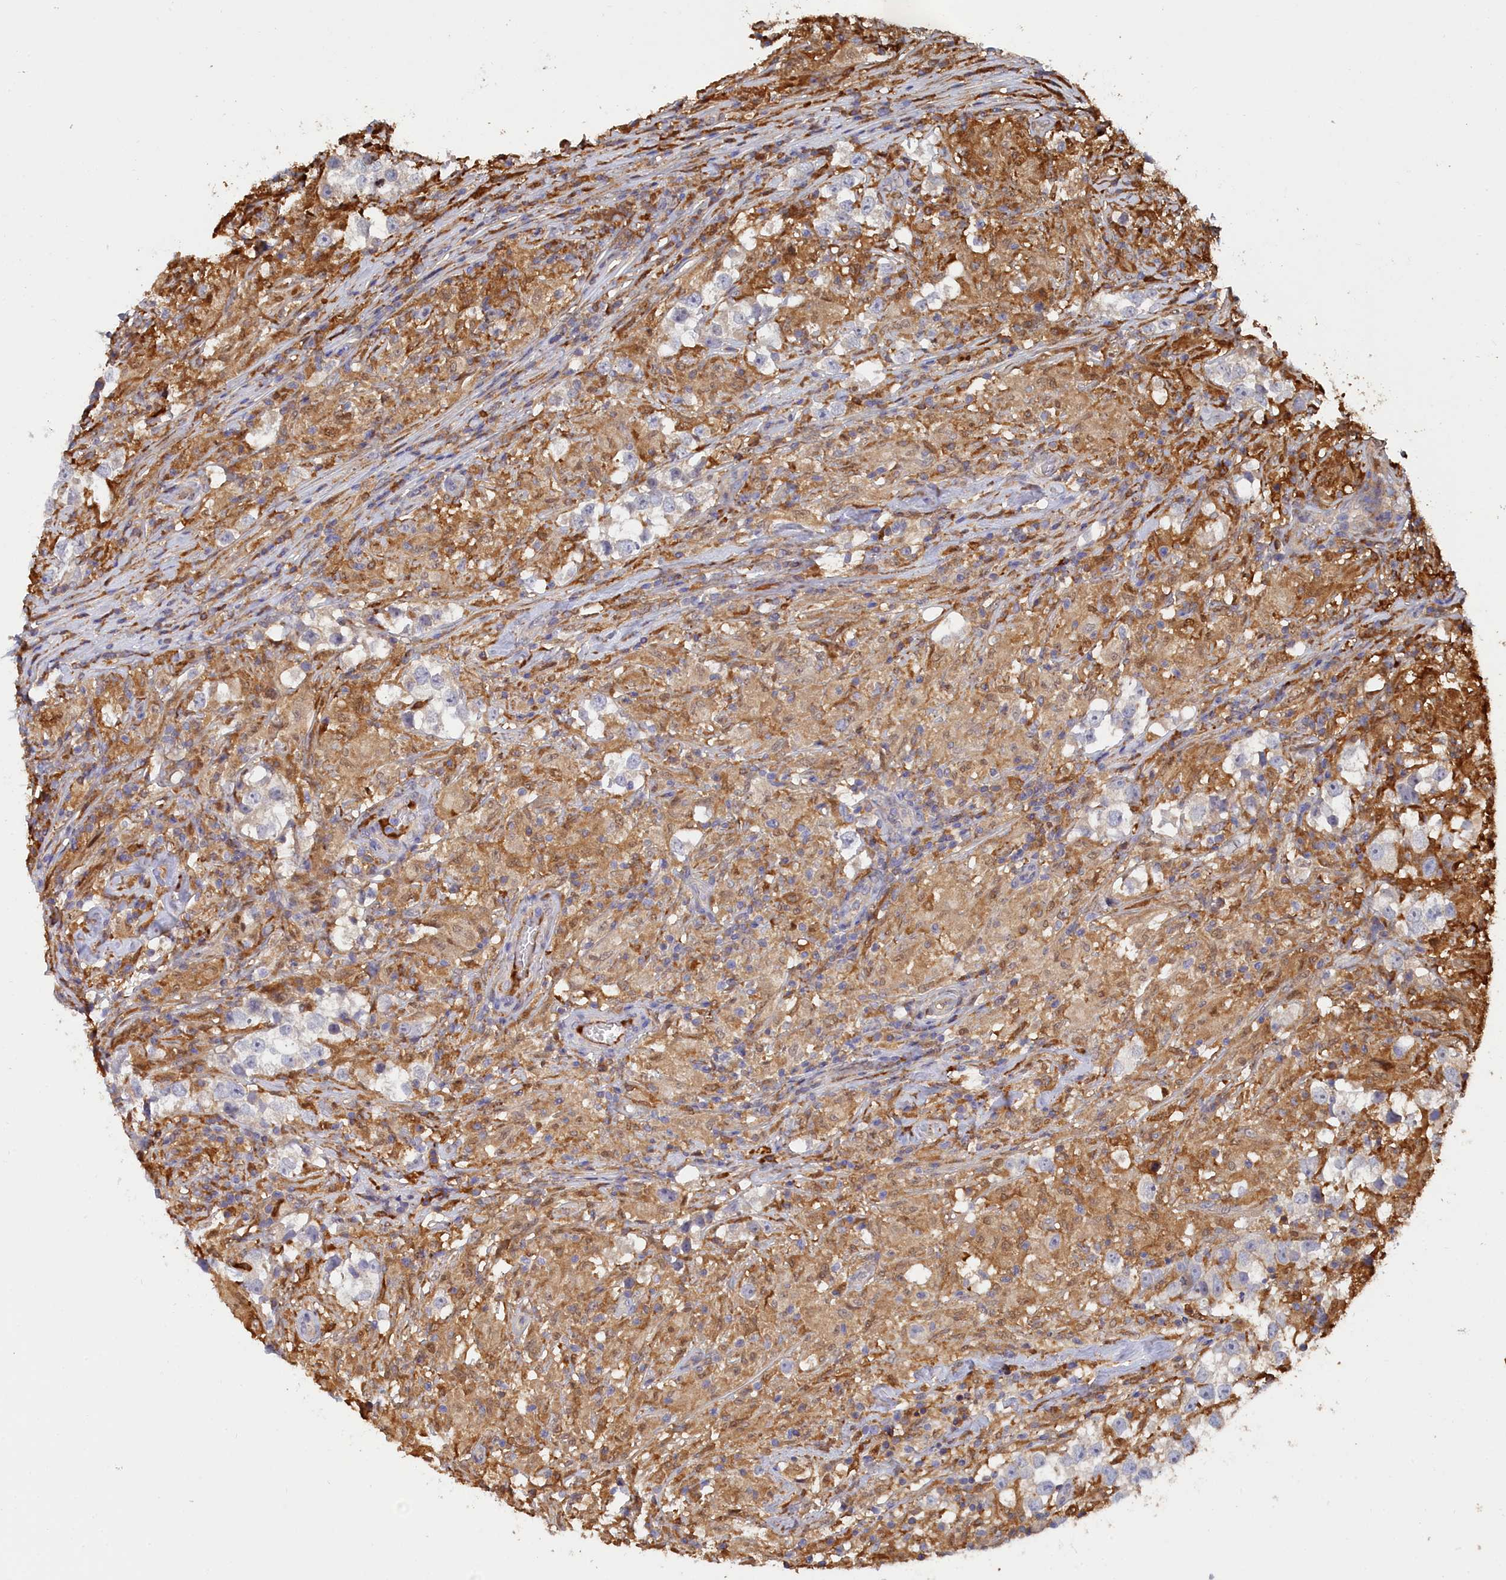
{"staining": {"intensity": "negative", "quantity": "none", "location": "none"}, "tissue": "testis cancer", "cell_type": "Tumor cells", "image_type": "cancer", "snomed": [{"axis": "morphology", "description": "Seminoma, NOS"}, {"axis": "topography", "description": "Testis"}], "caption": "Tumor cells show no significant protein staining in testis cancer (seminoma).", "gene": "SPATA5L1", "patient": {"sex": "male", "age": 46}}